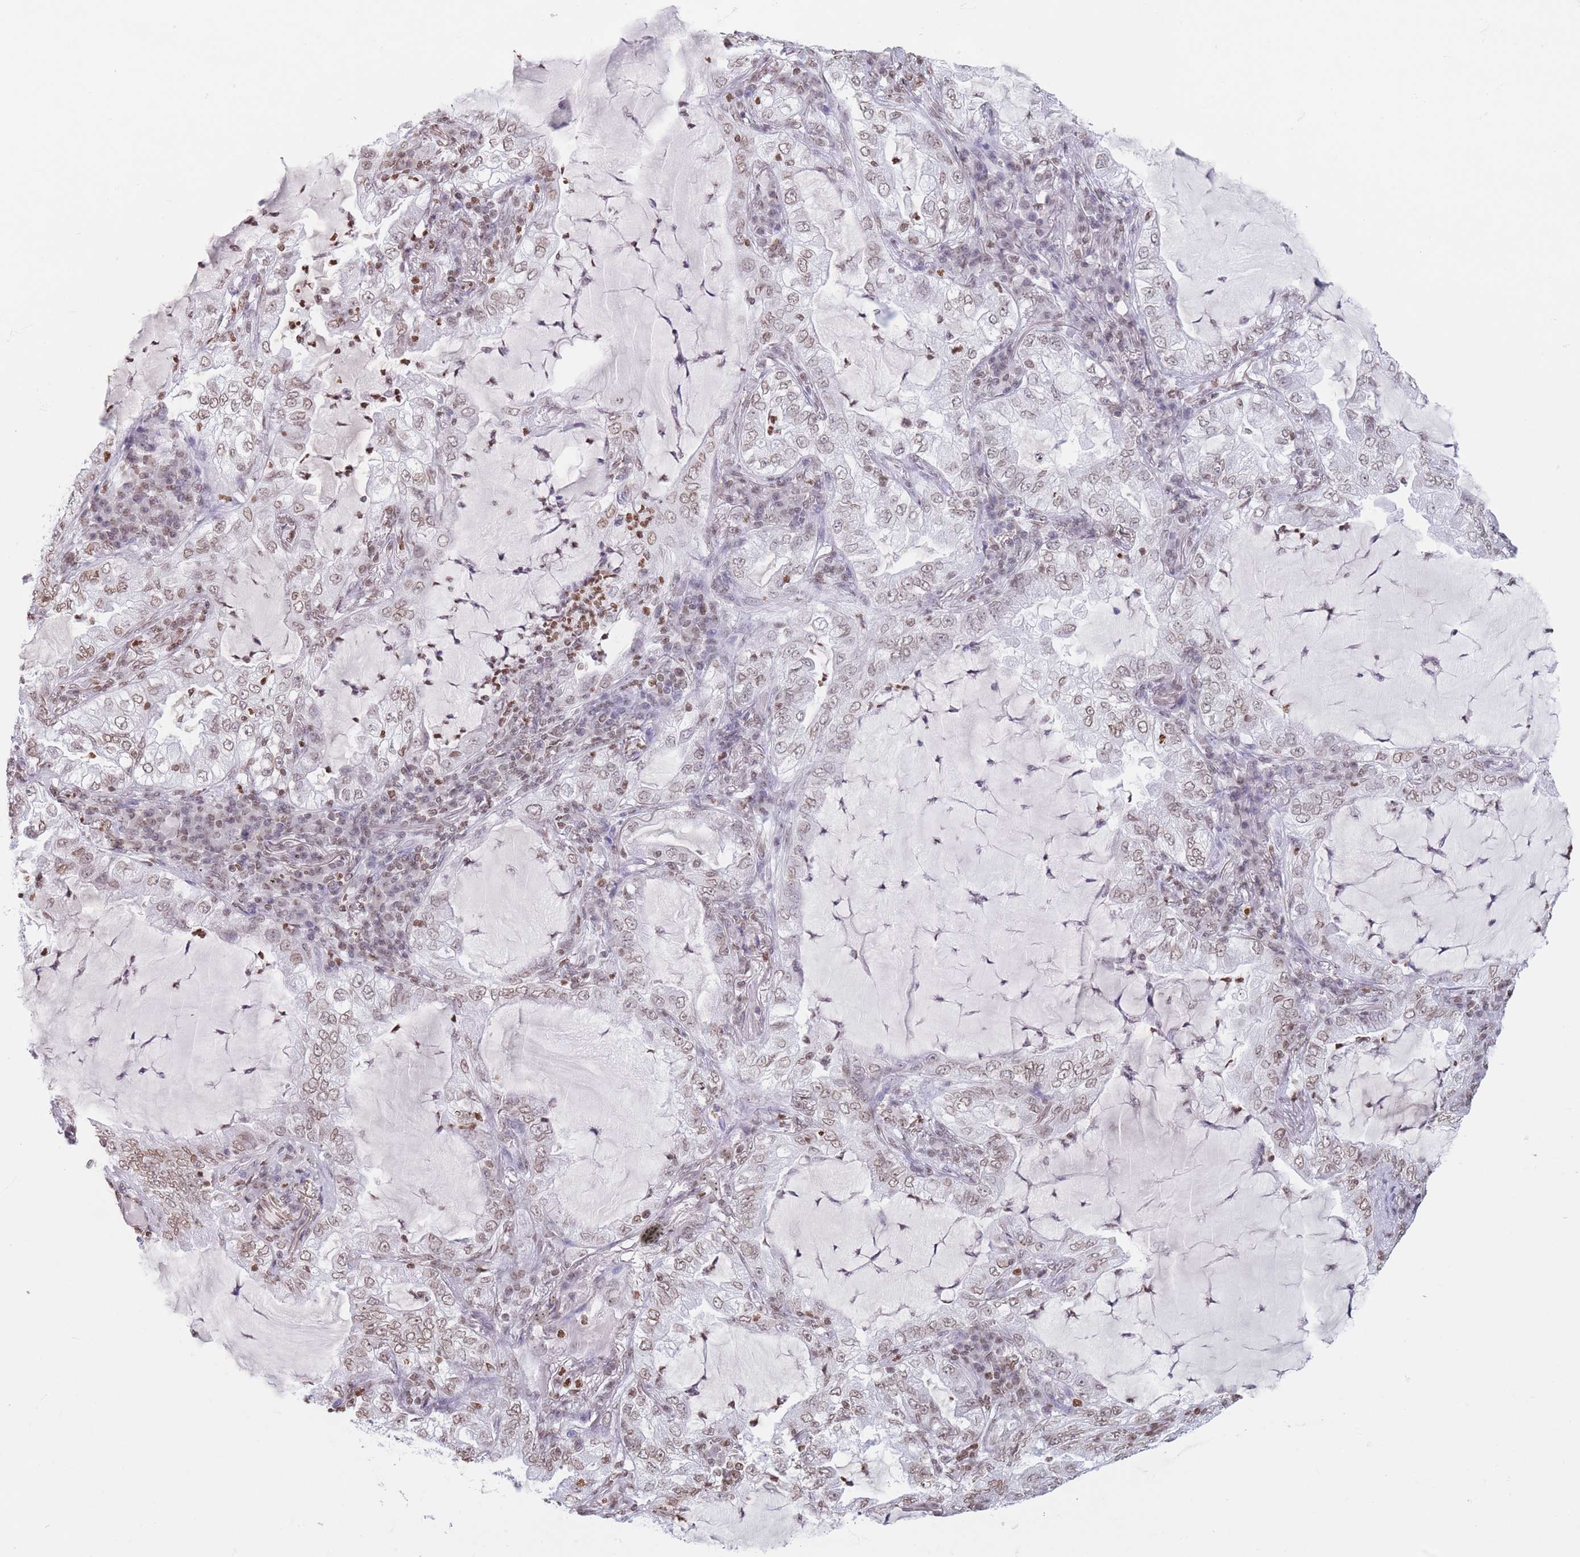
{"staining": {"intensity": "weak", "quantity": ">75%", "location": "nuclear"}, "tissue": "lung cancer", "cell_type": "Tumor cells", "image_type": "cancer", "snomed": [{"axis": "morphology", "description": "Adenocarcinoma, NOS"}, {"axis": "topography", "description": "Lung"}], "caption": "Human lung cancer stained for a protein (brown) reveals weak nuclear positive staining in about >75% of tumor cells.", "gene": "RYK", "patient": {"sex": "female", "age": 73}}